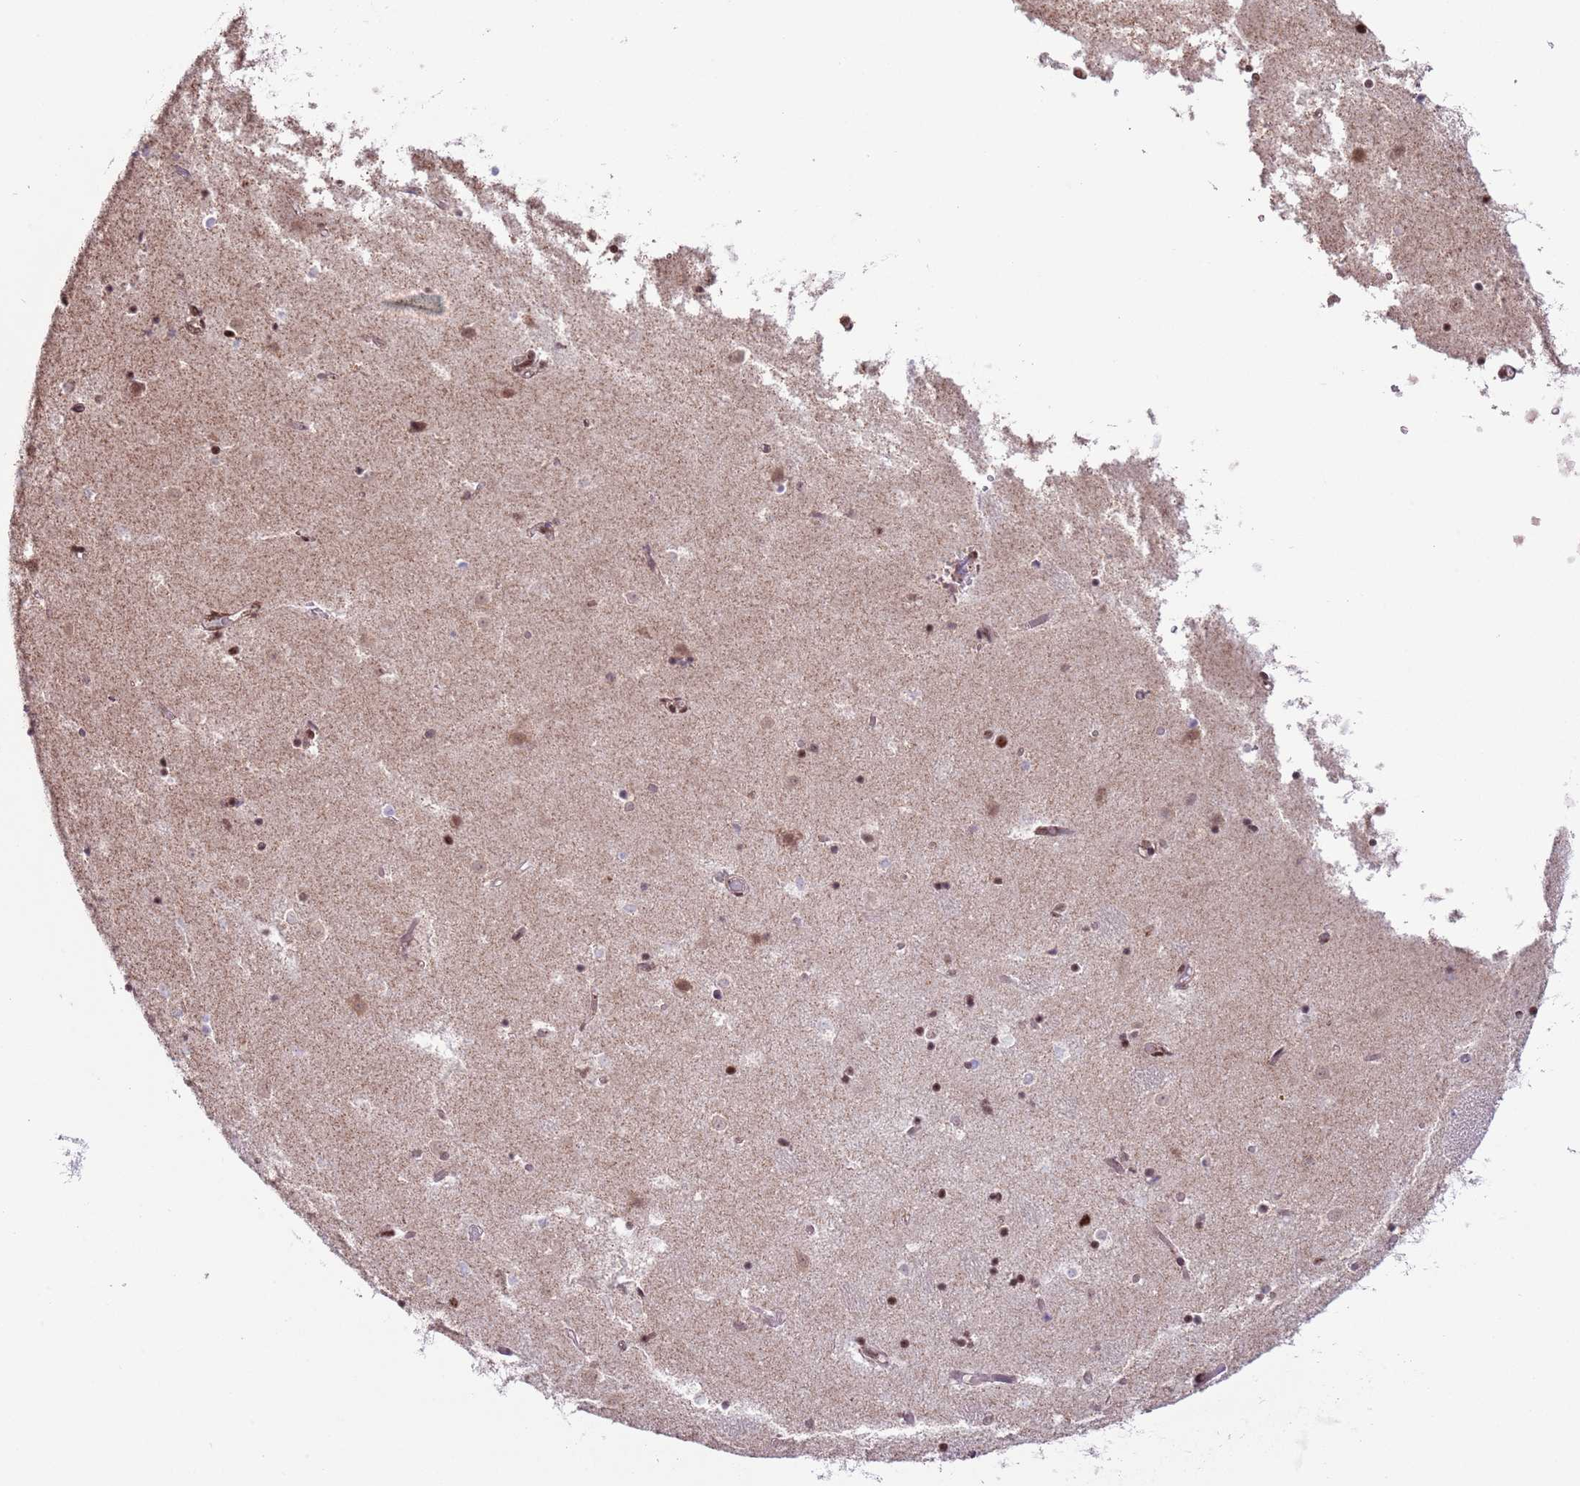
{"staining": {"intensity": "weak", "quantity": "<25%", "location": "nuclear"}, "tissue": "caudate", "cell_type": "Glial cells", "image_type": "normal", "snomed": [{"axis": "morphology", "description": "Normal tissue, NOS"}, {"axis": "topography", "description": "Lateral ventricle wall"}], "caption": "High power microscopy image of an immunohistochemistry (IHC) histopathology image of unremarkable caudate, revealing no significant positivity in glial cells.", "gene": "SIPA1L3", "patient": {"sex": "female", "age": 52}}